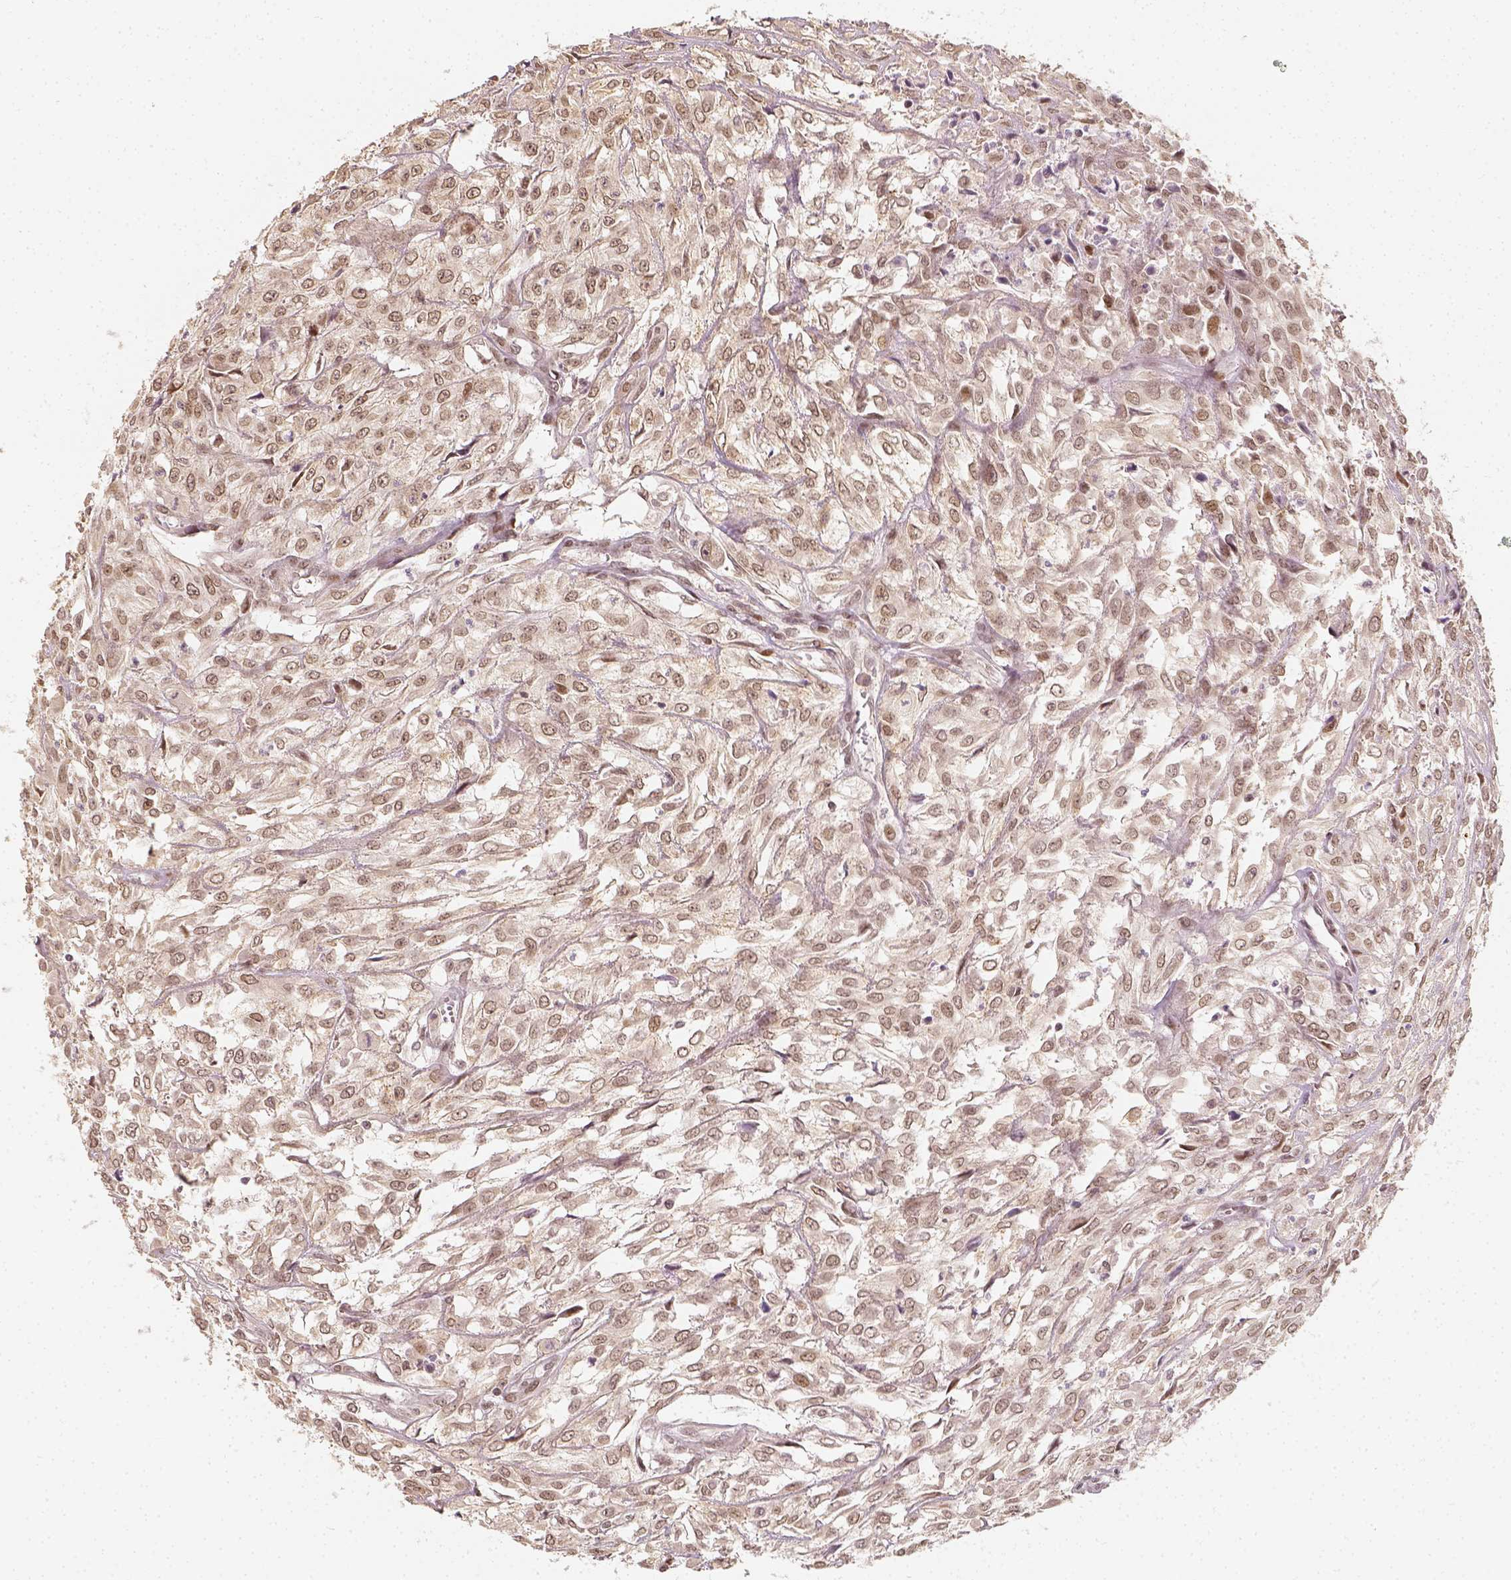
{"staining": {"intensity": "weak", "quantity": ">75%", "location": "nuclear"}, "tissue": "urothelial cancer", "cell_type": "Tumor cells", "image_type": "cancer", "snomed": [{"axis": "morphology", "description": "Urothelial carcinoma, High grade"}, {"axis": "topography", "description": "Urinary bladder"}], "caption": "A low amount of weak nuclear staining is seen in about >75% of tumor cells in urothelial cancer tissue. (IHC, brightfield microscopy, high magnification).", "gene": "ZMAT3", "patient": {"sex": "male", "age": 67}}